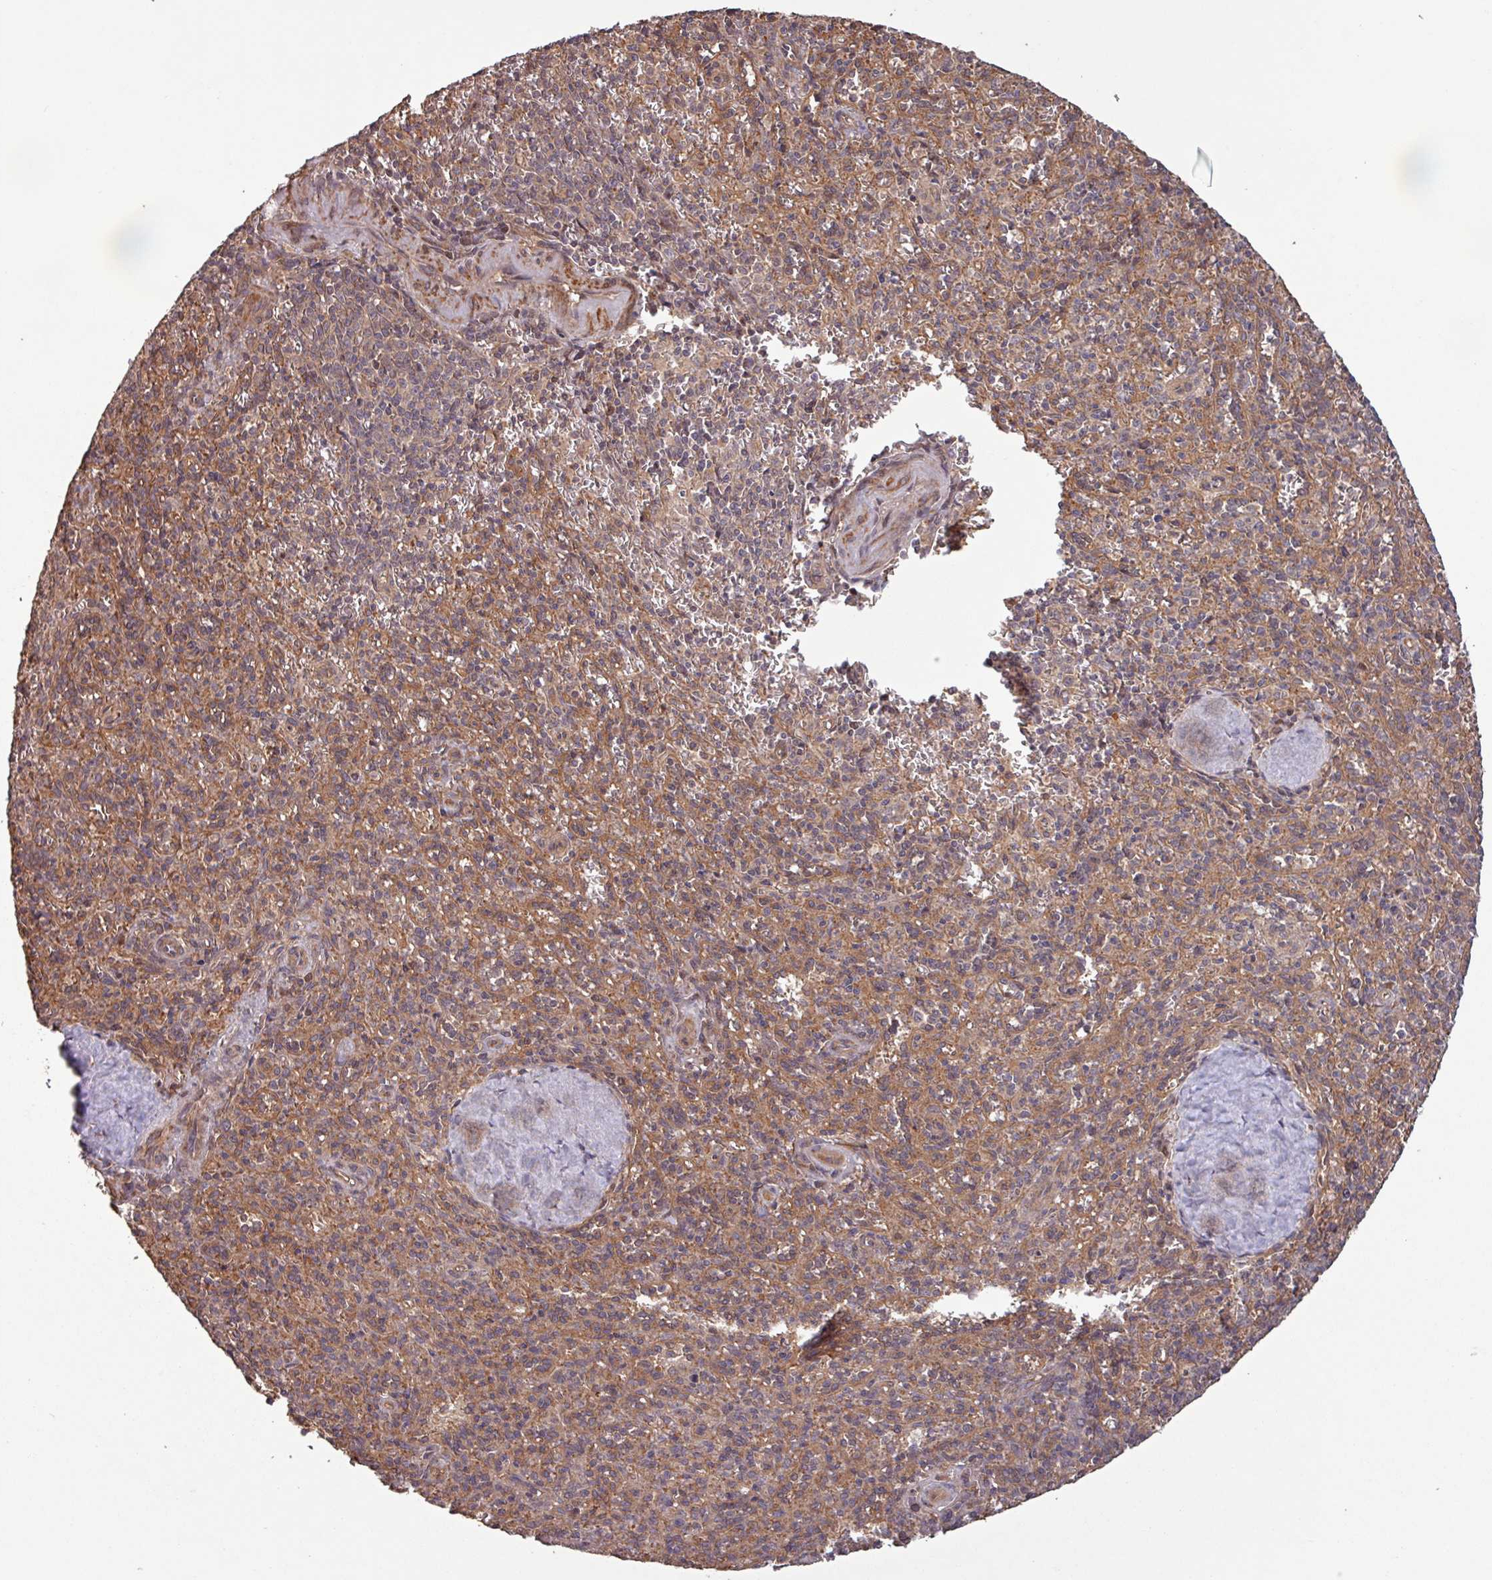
{"staining": {"intensity": "weak", "quantity": "<25%", "location": "cytoplasmic/membranous"}, "tissue": "spleen", "cell_type": "Cells in red pulp", "image_type": "normal", "snomed": [{"axis": "morphology", "description": "Normal tissue, NOS"}, {"axis": "topography", "description": "Spleen"}], "caption": "There is no significant expression in cells in red pulp of spleen. (Stains: DAB immunohistochemistry with hematoxylin counter stain, Microscopy: brightfield microscopy at high magnification).", "gene": "TRABD2A", "patient": {"sex": "female", "age": 70}}